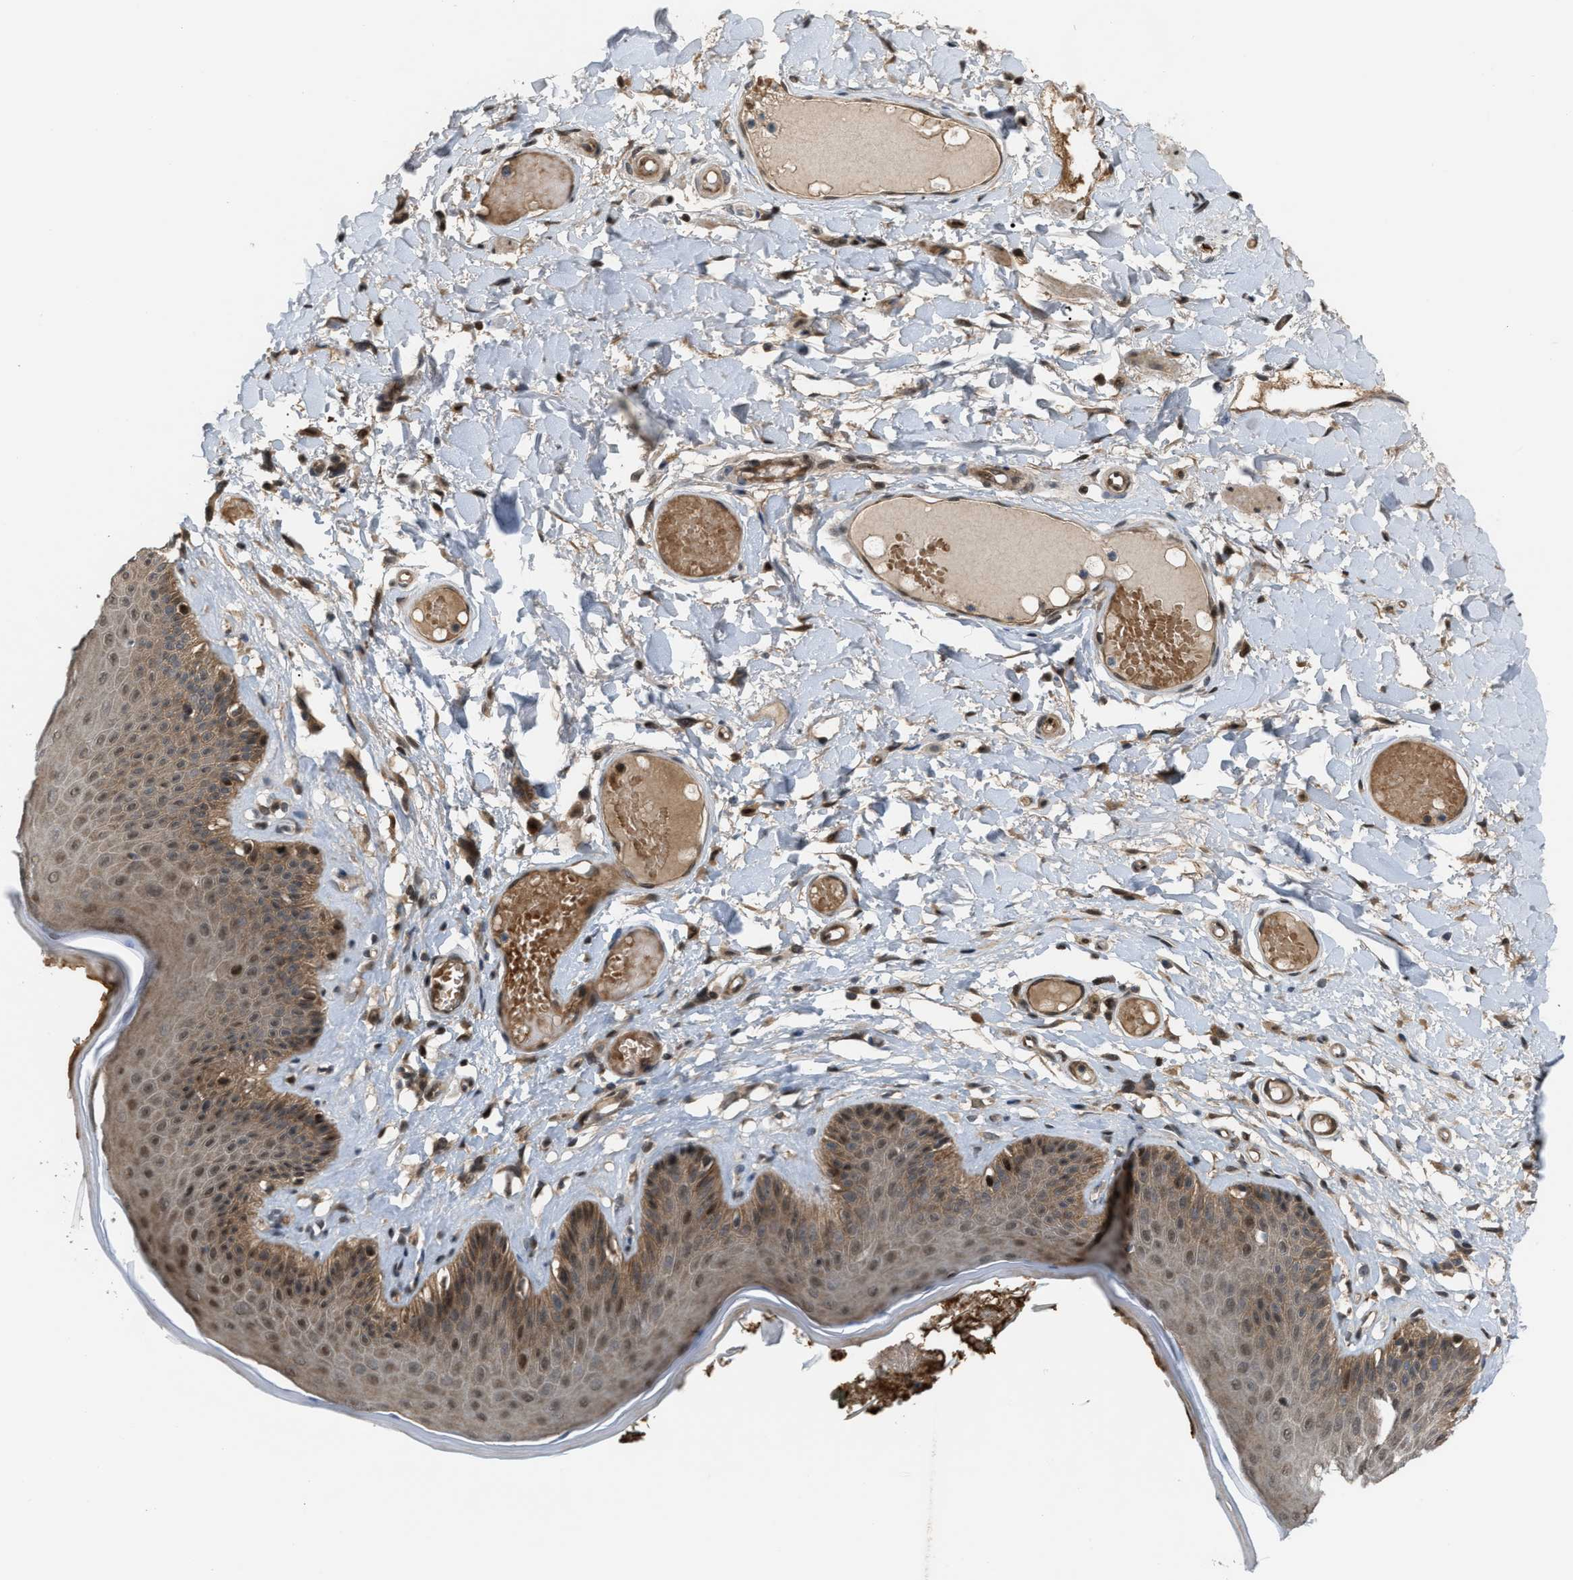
{"staining": {"intensity": "moderate", "quantity": ">75%", "location": "cytoplasmic/membranous,nuclear"}, "tissue": "skin", "cell_type": "Epidermal cells", "image_type": "normal", "snomed": [{"axis": "morphology", "description": "Normal tissue, NOS"}, {"axis": "topography", "description": "Vulva"}], "caption": "Immunohistochemical staining of unremarkable human skin shows medium levels of moderate cytoplasmic/membranous,nuclear positivity in about >75% of epidermal cells. The staining was performed using DAB (3,3'-diaminobenzidine) to visualize the protein expression in brown, while the nuclei were stained in blue with hematoxylin (Magnification: 20x).", "gene": "RFFL", "patient": {"sex": "female", "age": 73}}